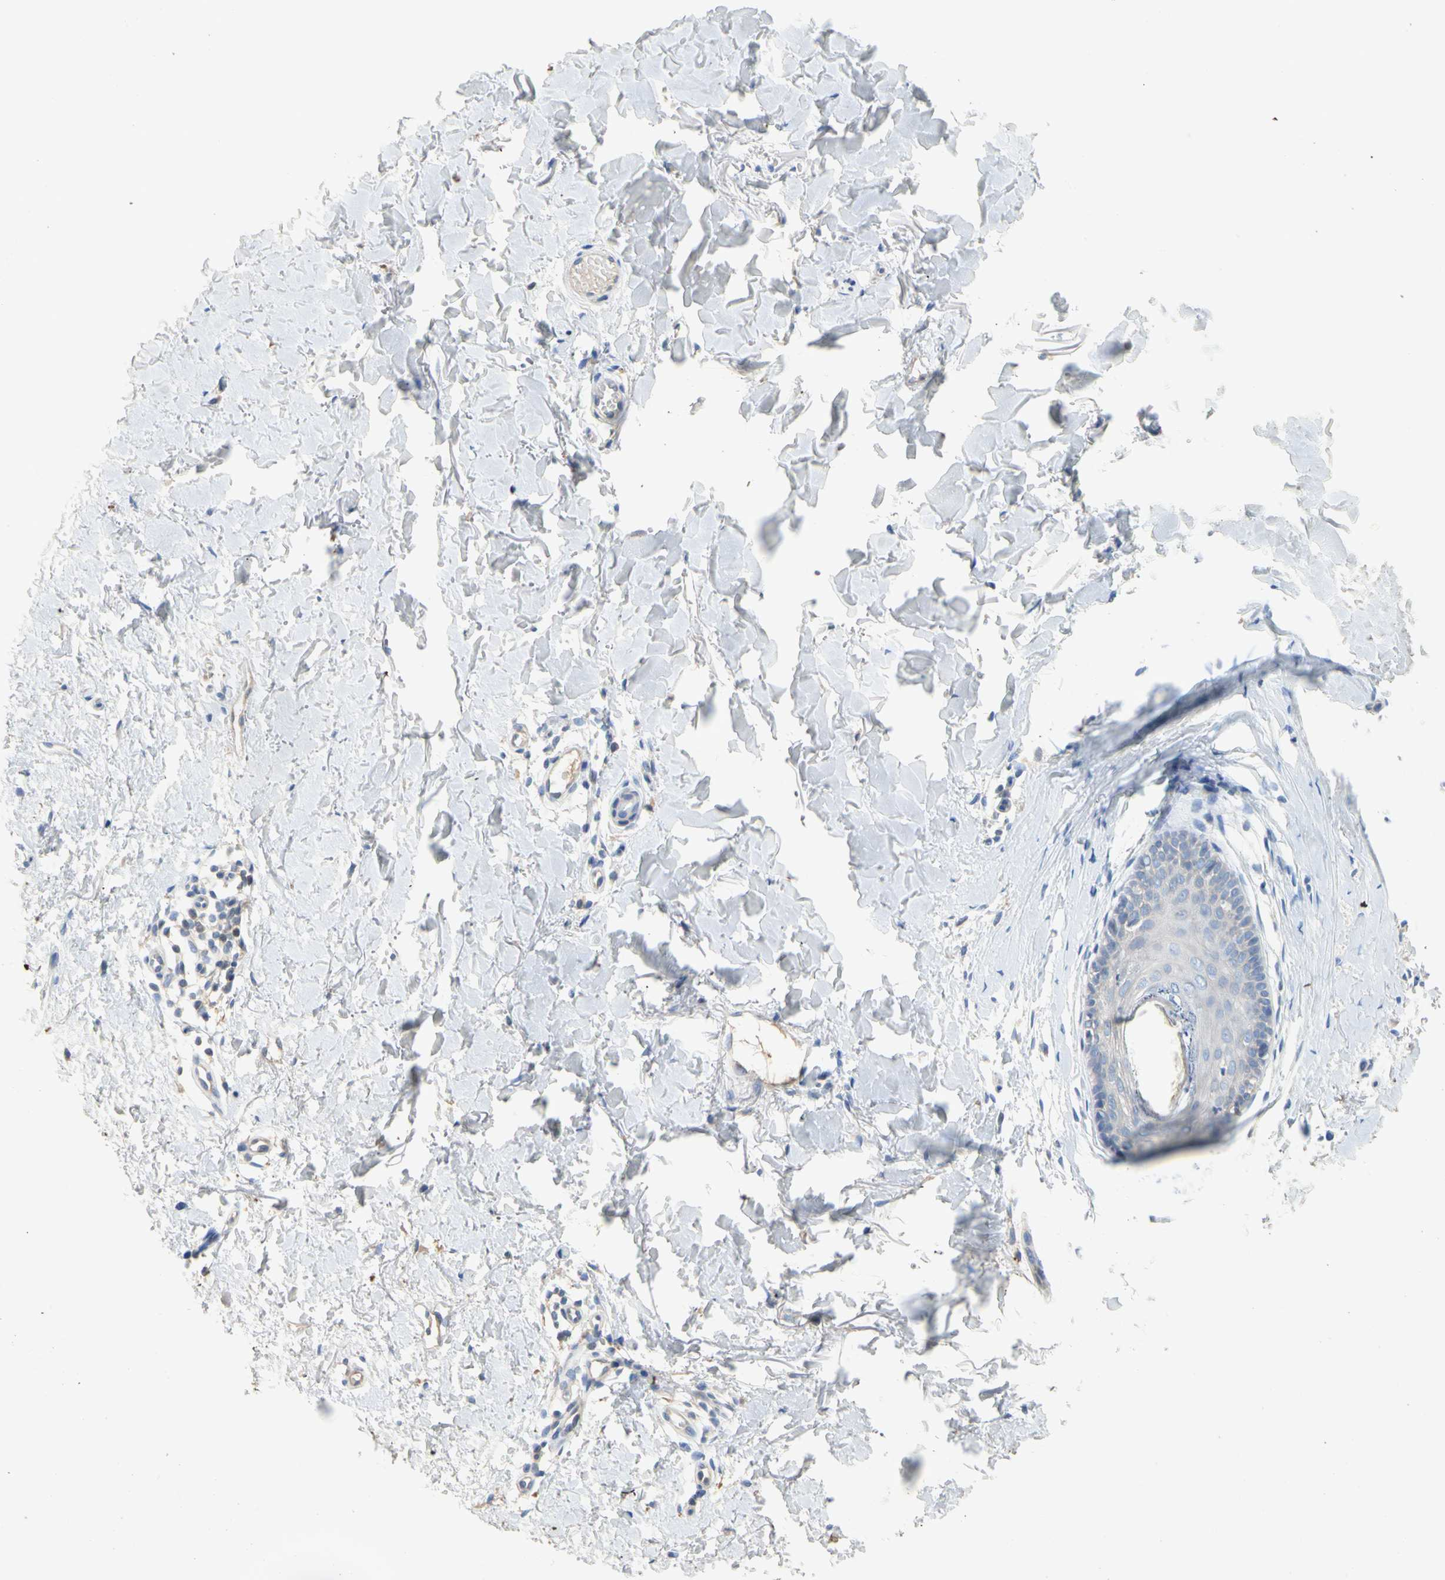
{"staining": {"intensity": "negative", "quantity": "none", "location": "none"}, "tissue": "skin", "cell_type": "Fibroblasts", "image_type": "normal", "snomed": [{"axis": "morphology", "description": "Normal tissue, NOS"}, {"axis": "topography", "description": "Skin"}], "caption": "Immunohistochemistry (IHC) image of normal skin: skin stained with DAB displays no significant protein staining in fibroblasts.", "gene": "ENSG00000288796", "patient": {"sex": "female", "age": 56}}